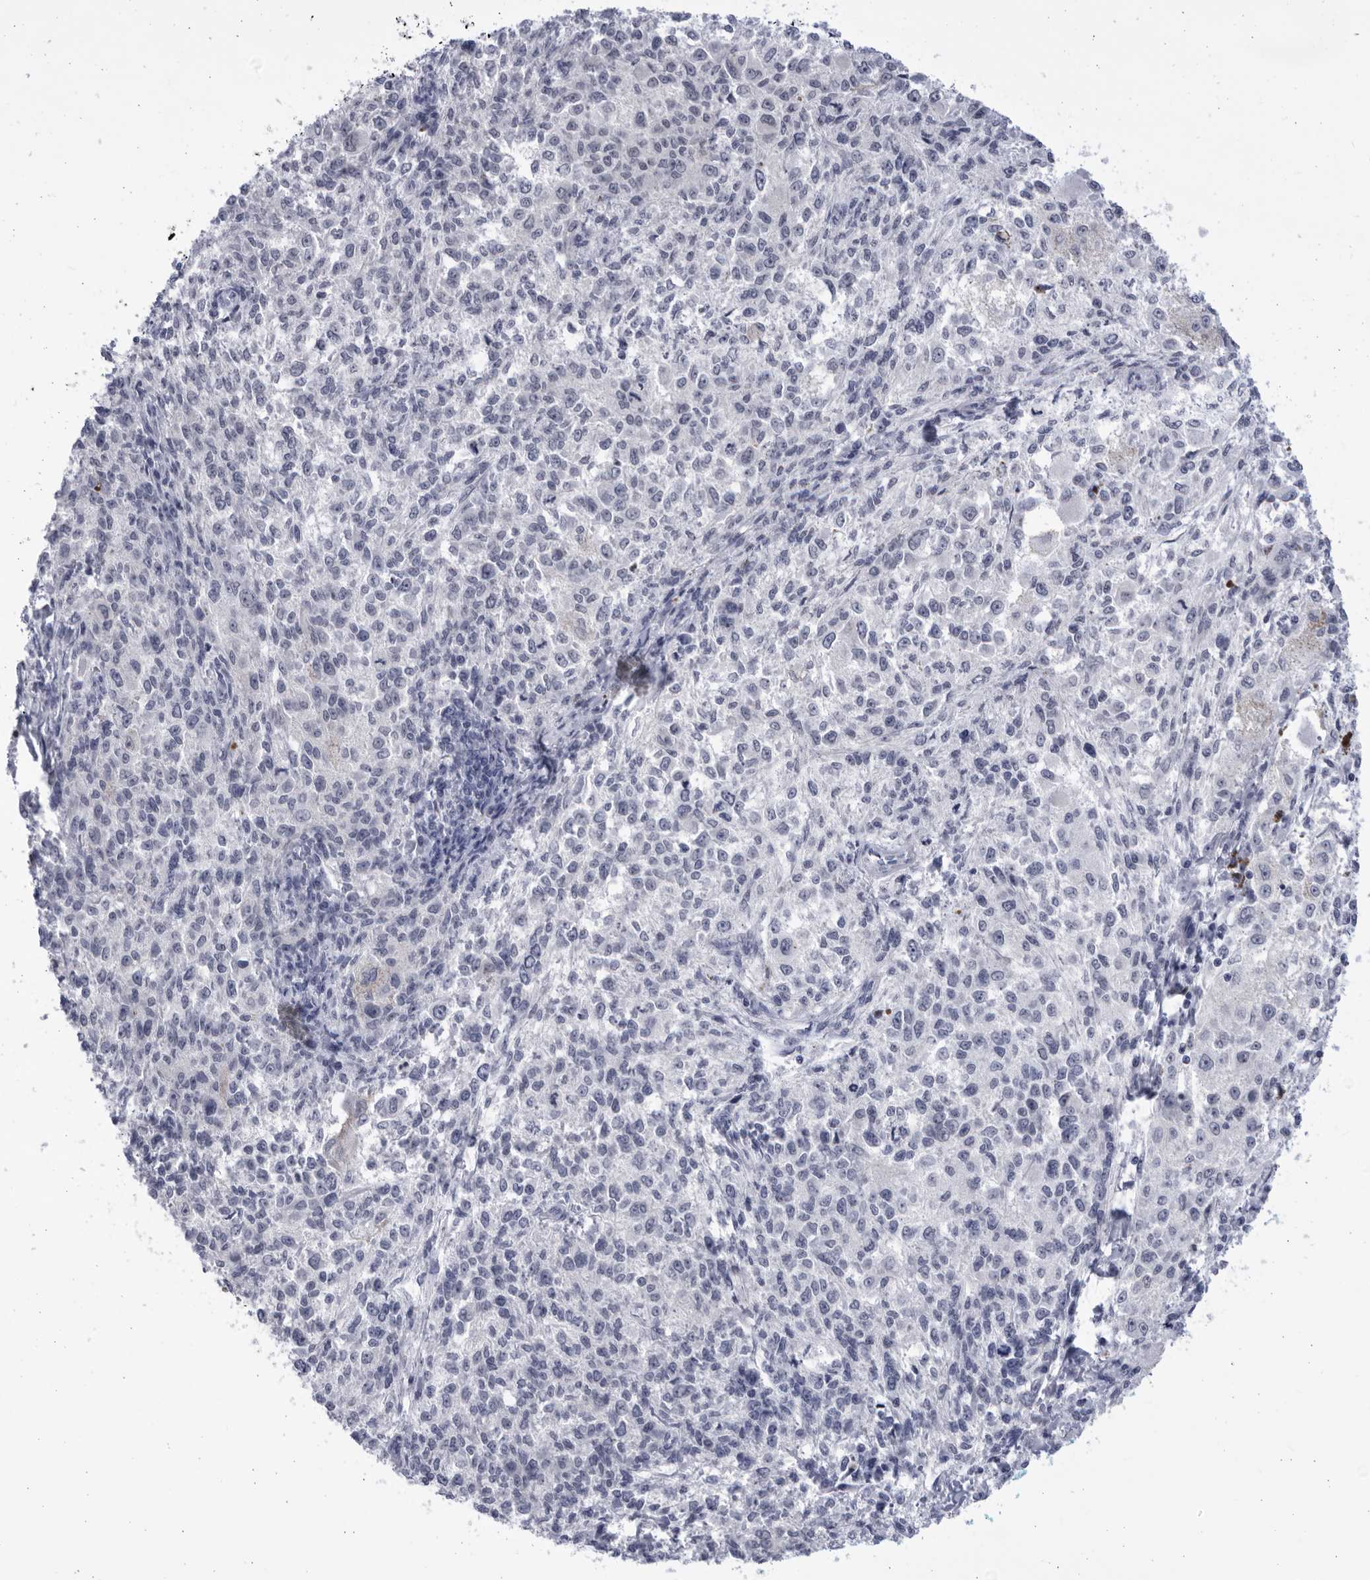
{"staining": {"intensity": "negative", "quantity": "none", "location": "none"}, "tissue": "melanoma", "cell_type": "Tumor cells", "image_type": "cancer", "snomed": [{"axis": "morphology", "description": "Necrosis, NOS"}, {"axis": "morphology", "description": "Malignant melanoma, NOS"}, {"axis": "topography", "description": "Skin"}], "caption": "Human malignant melanoma stained for a protein using immunohistochemistry shows no expression in tumor cells.", "gene": "CCDC181", "patient": {"sex": "female", "age": 87}}